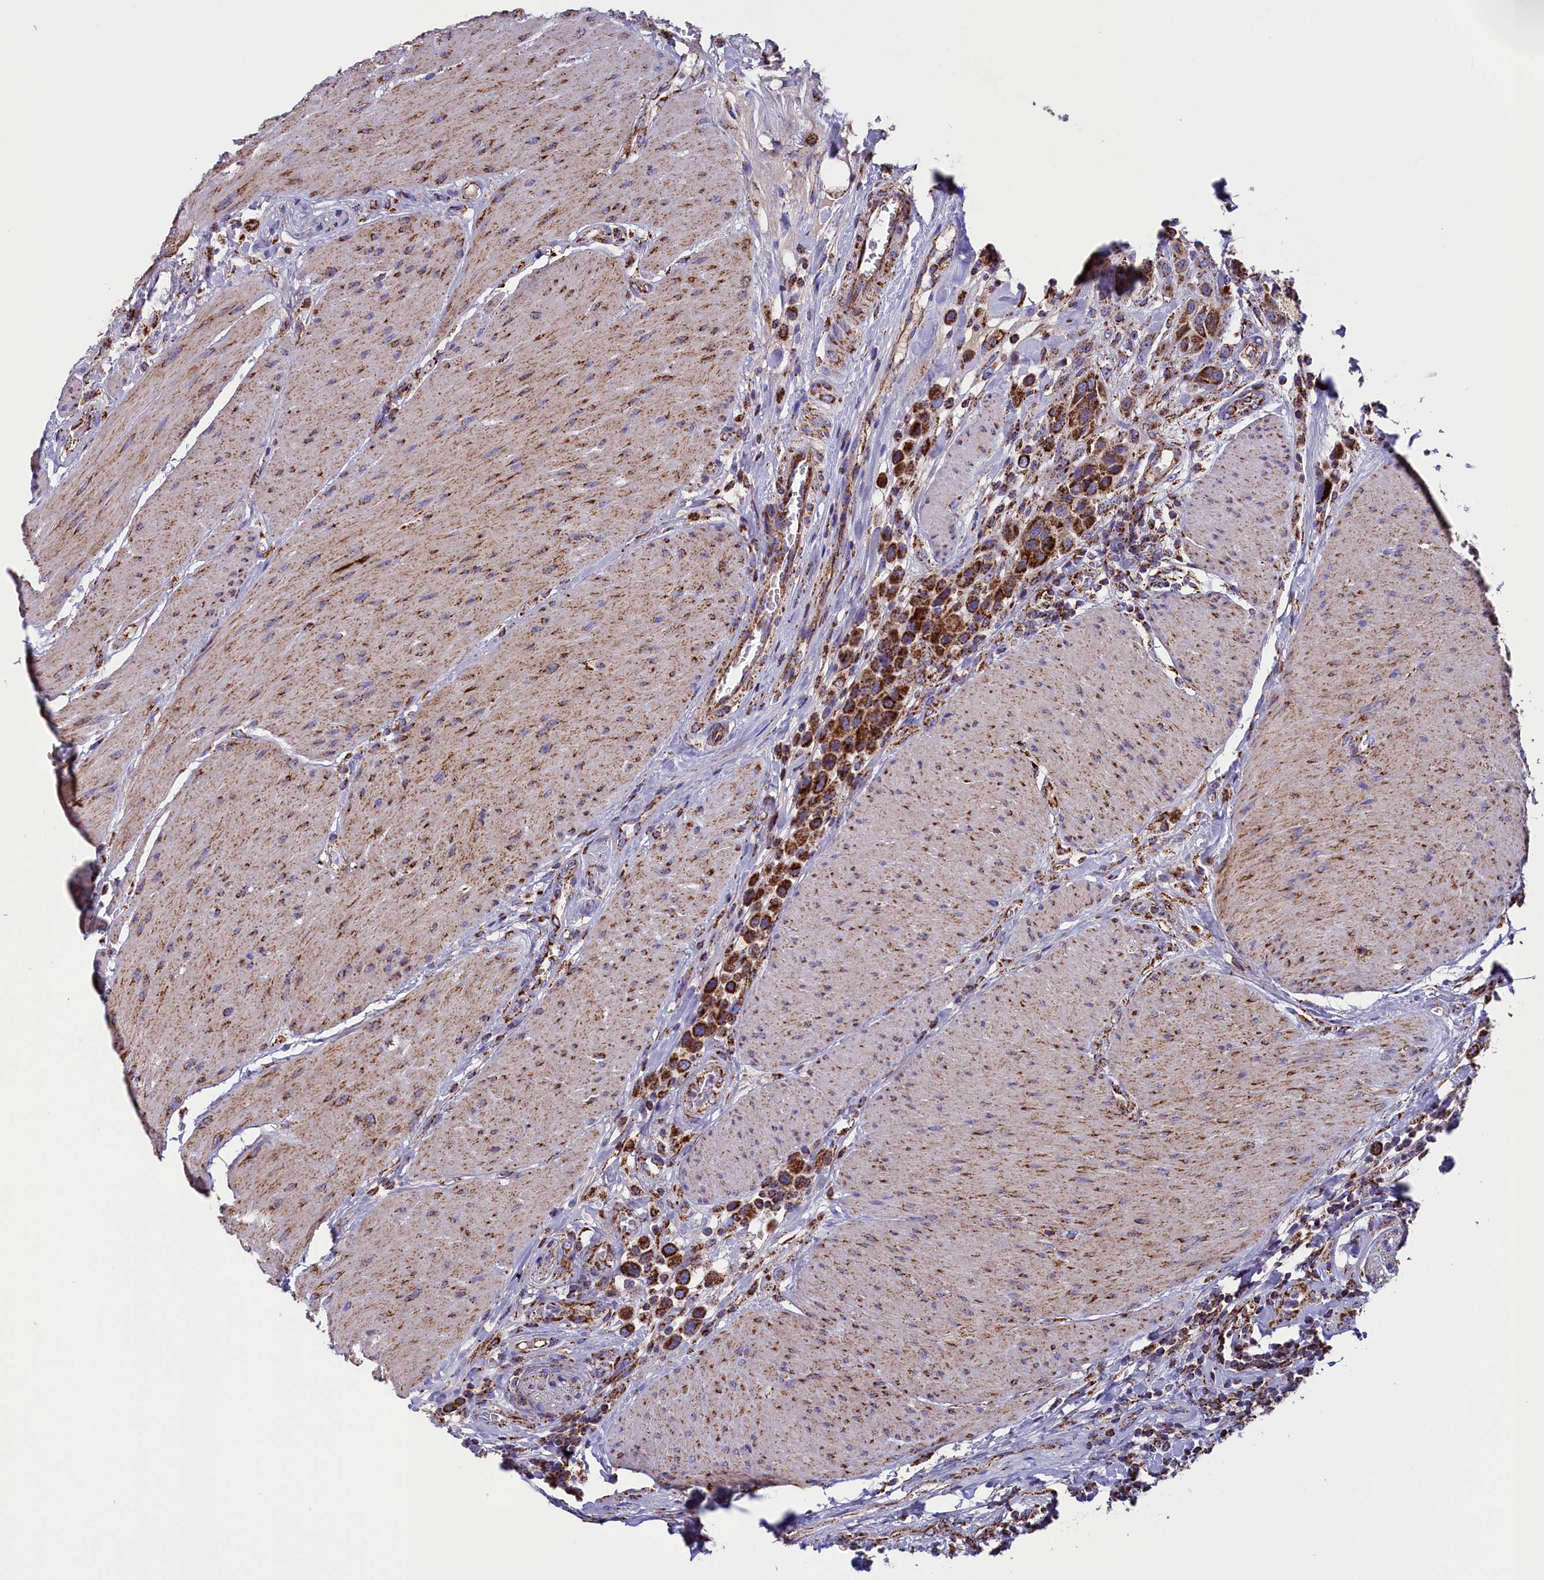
{"staining": {"intensity": "strong", "quantity": ">75%", "location": "cytoplasmic/membranous"}, "tissue": "urothelial cancer", "cell_type": "Tumor cells", "image_type": "cancer", "snomed": [{"axis": "morphology", "description": "Urothelial carcinoma, High grade"}, {"axis": "topography", "description": "Urinary bladder"}], "caption": "Brown immunohistochemical staining in high-grade urothelial carcinoma exhibits strong cytoplasmic/membranous positivity in about >75% of tumor cells.", "gene": "SLC39A3", "patient": {"sex": "male", "age": 50}}